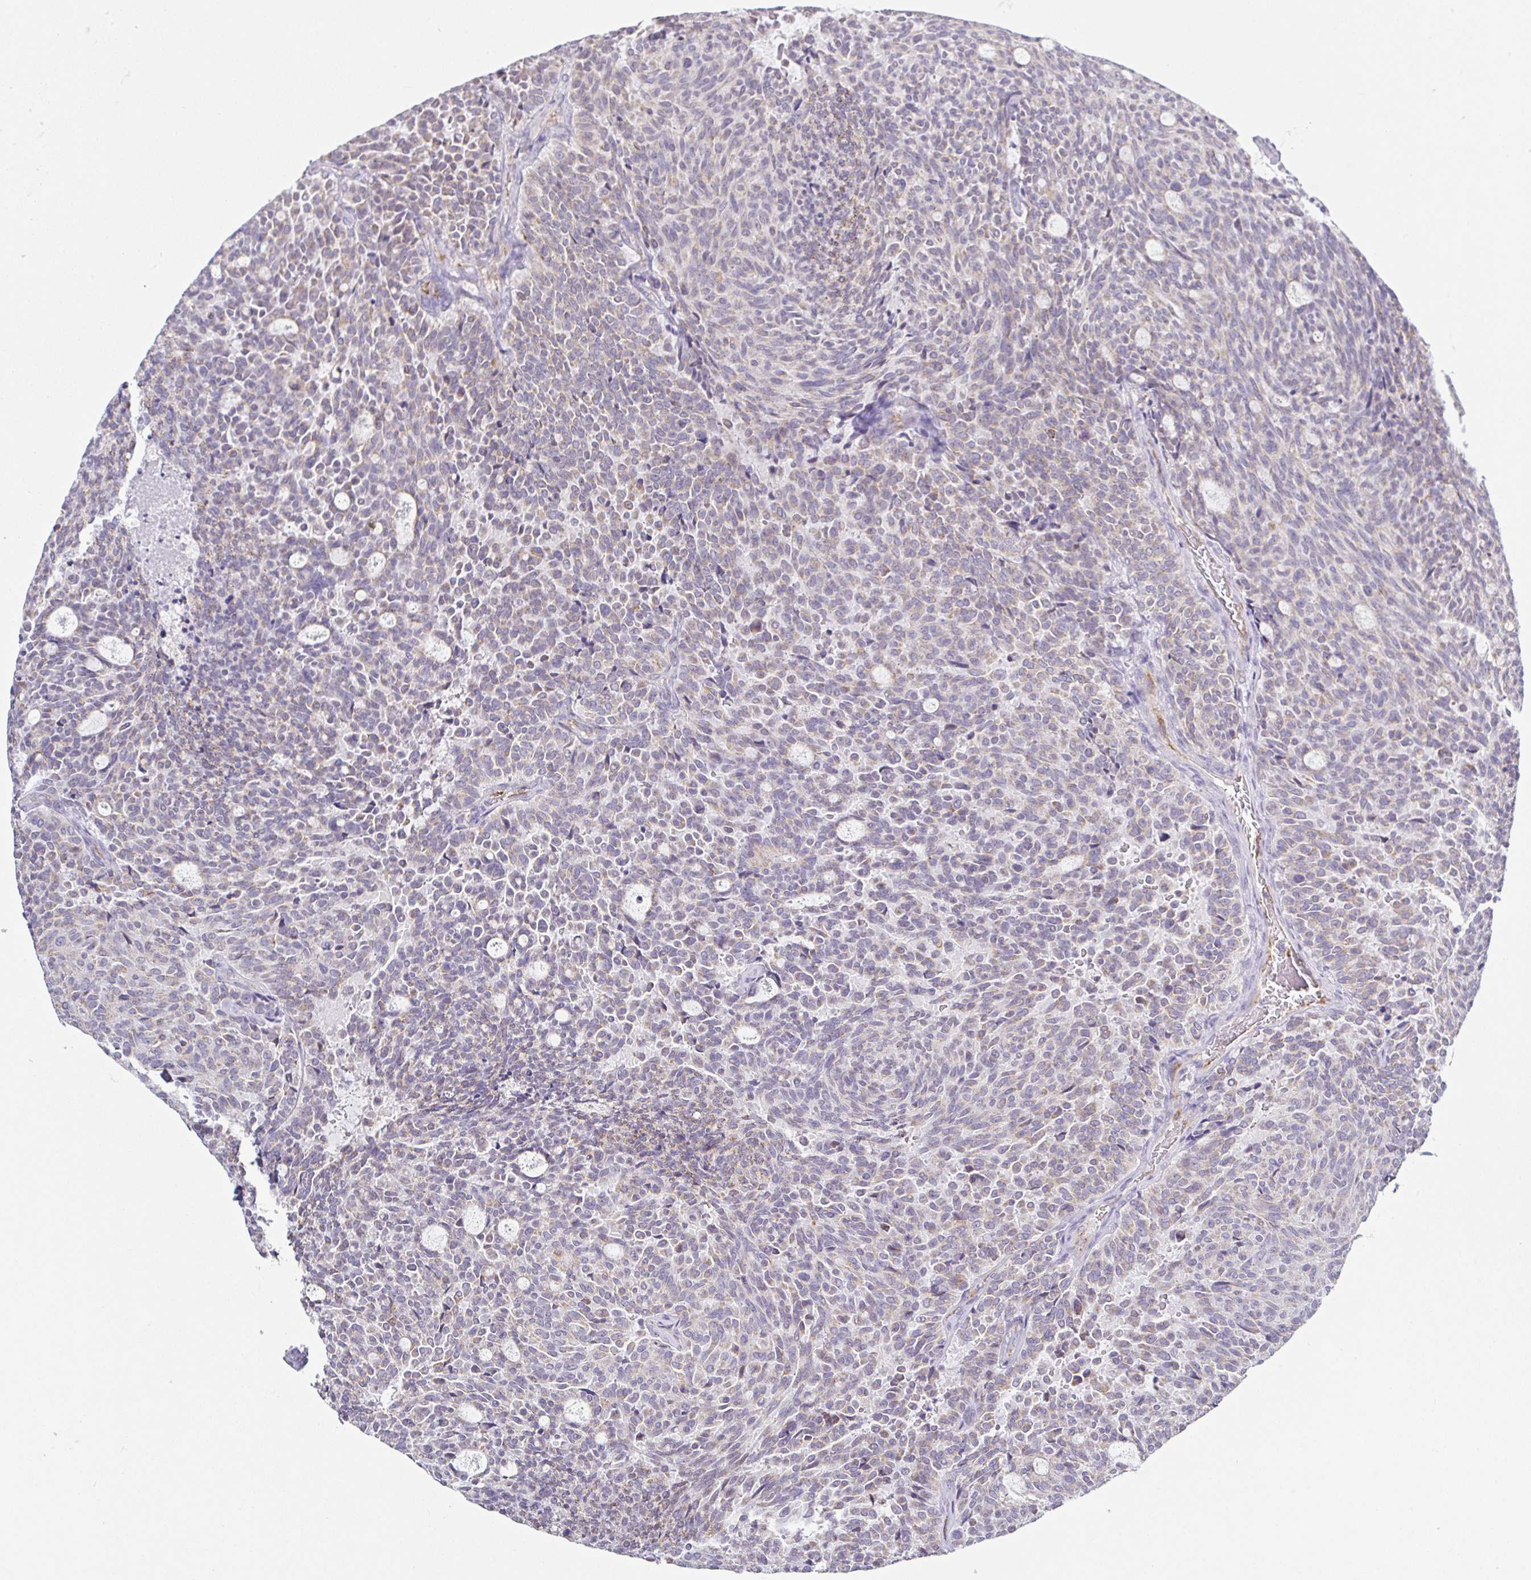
{"staining": {"intensity": "weak", "quantity": "<25%", "location": "cytoplasmic/membranous"}, "tissue": "carcinoid", "cell_type": "Tumor cells", "image_type": "cancer", "snomed": [{"axis": "morphology", "description": "Carcinoid, malignant, NOS"}, {"axis": "topography", "description": "Pancreas"}], "caption": "Immunohistochemistry histopathology image of neoplastic tissue: malignant carcinoid stained with DAB displays no significant protein positivity in tumor cells. (DAB immunohistochemistry (IHC), high magnification).", "gene": "PLCD4", "patient": {"sex": "female", "age": 54}}